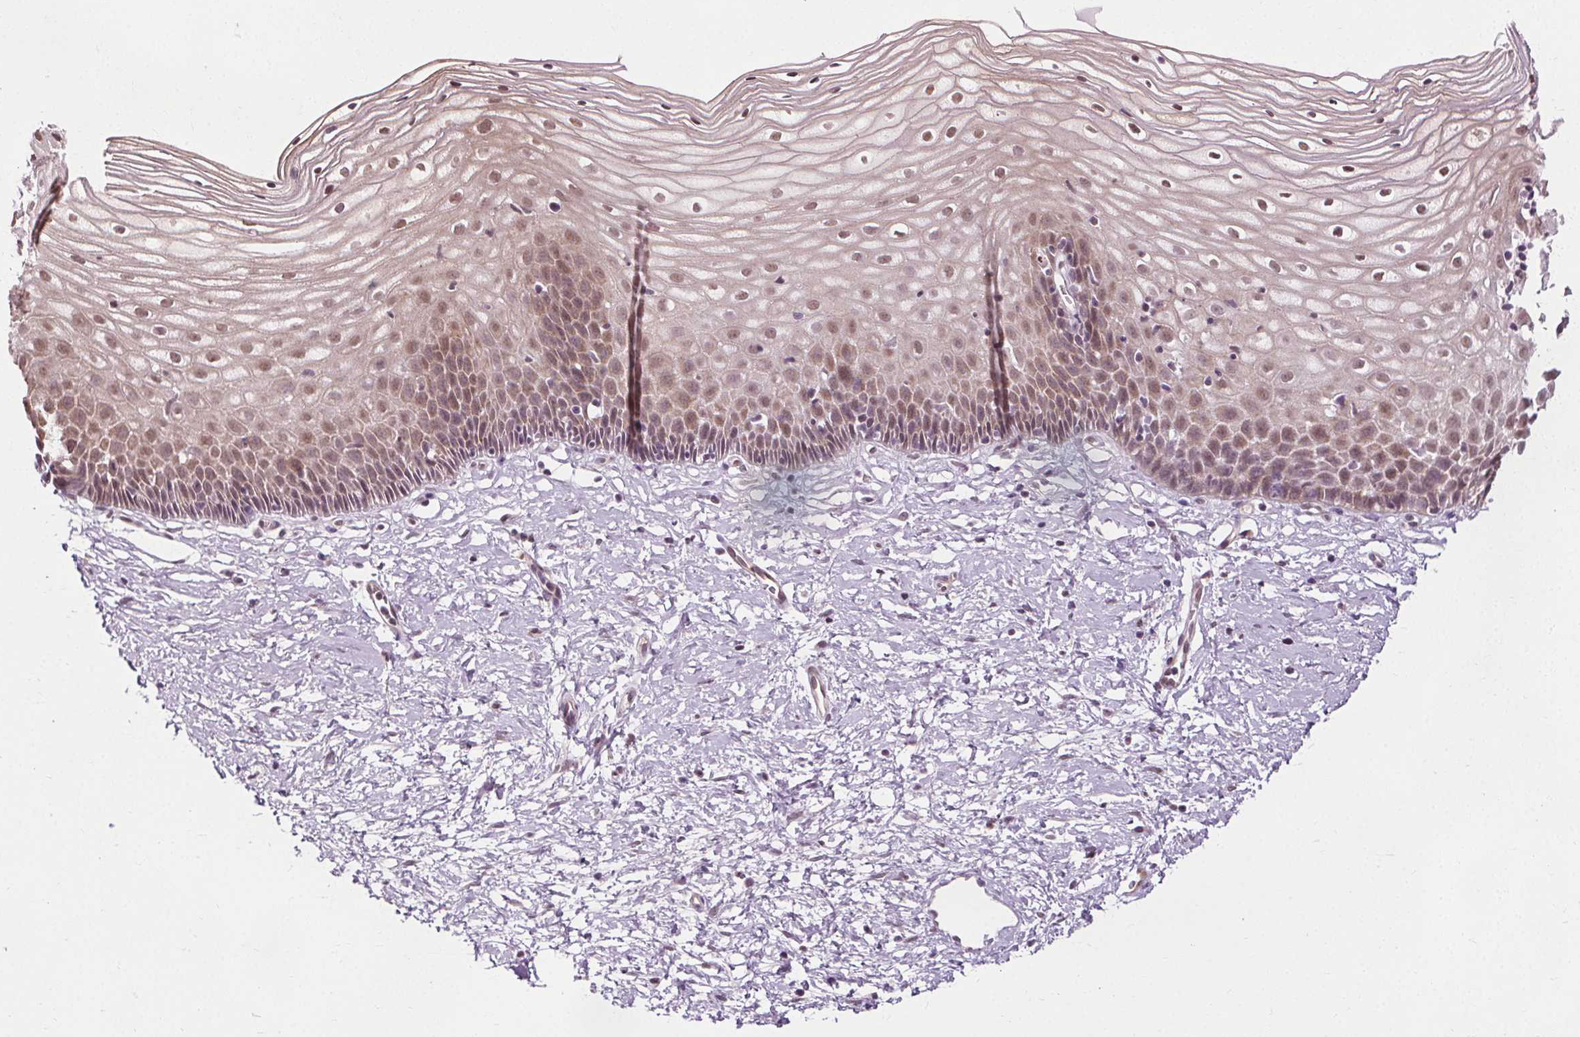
{"staining": {"intensity": "weak", "quantity": "<25%", "location": "cytoplasmic/membranous"}, "tissue": "cervix", "cell_type": "Glandular cells", "image_type": "normal", "snomed": [{"axis": "morphology", "description": "Normal tissue, NOS"}, {"axis": "topography", "description": "Cervix"}], "caption": "Immunohistochemical staining of benign human cervix shows no significant positivity in glandular cells. The staining is performed using DAB brown chromogen with nuclei counter-stained in using hematoxylin.", "gene": "CEBPA", "patient": {"sex": "female", "age": 36}}